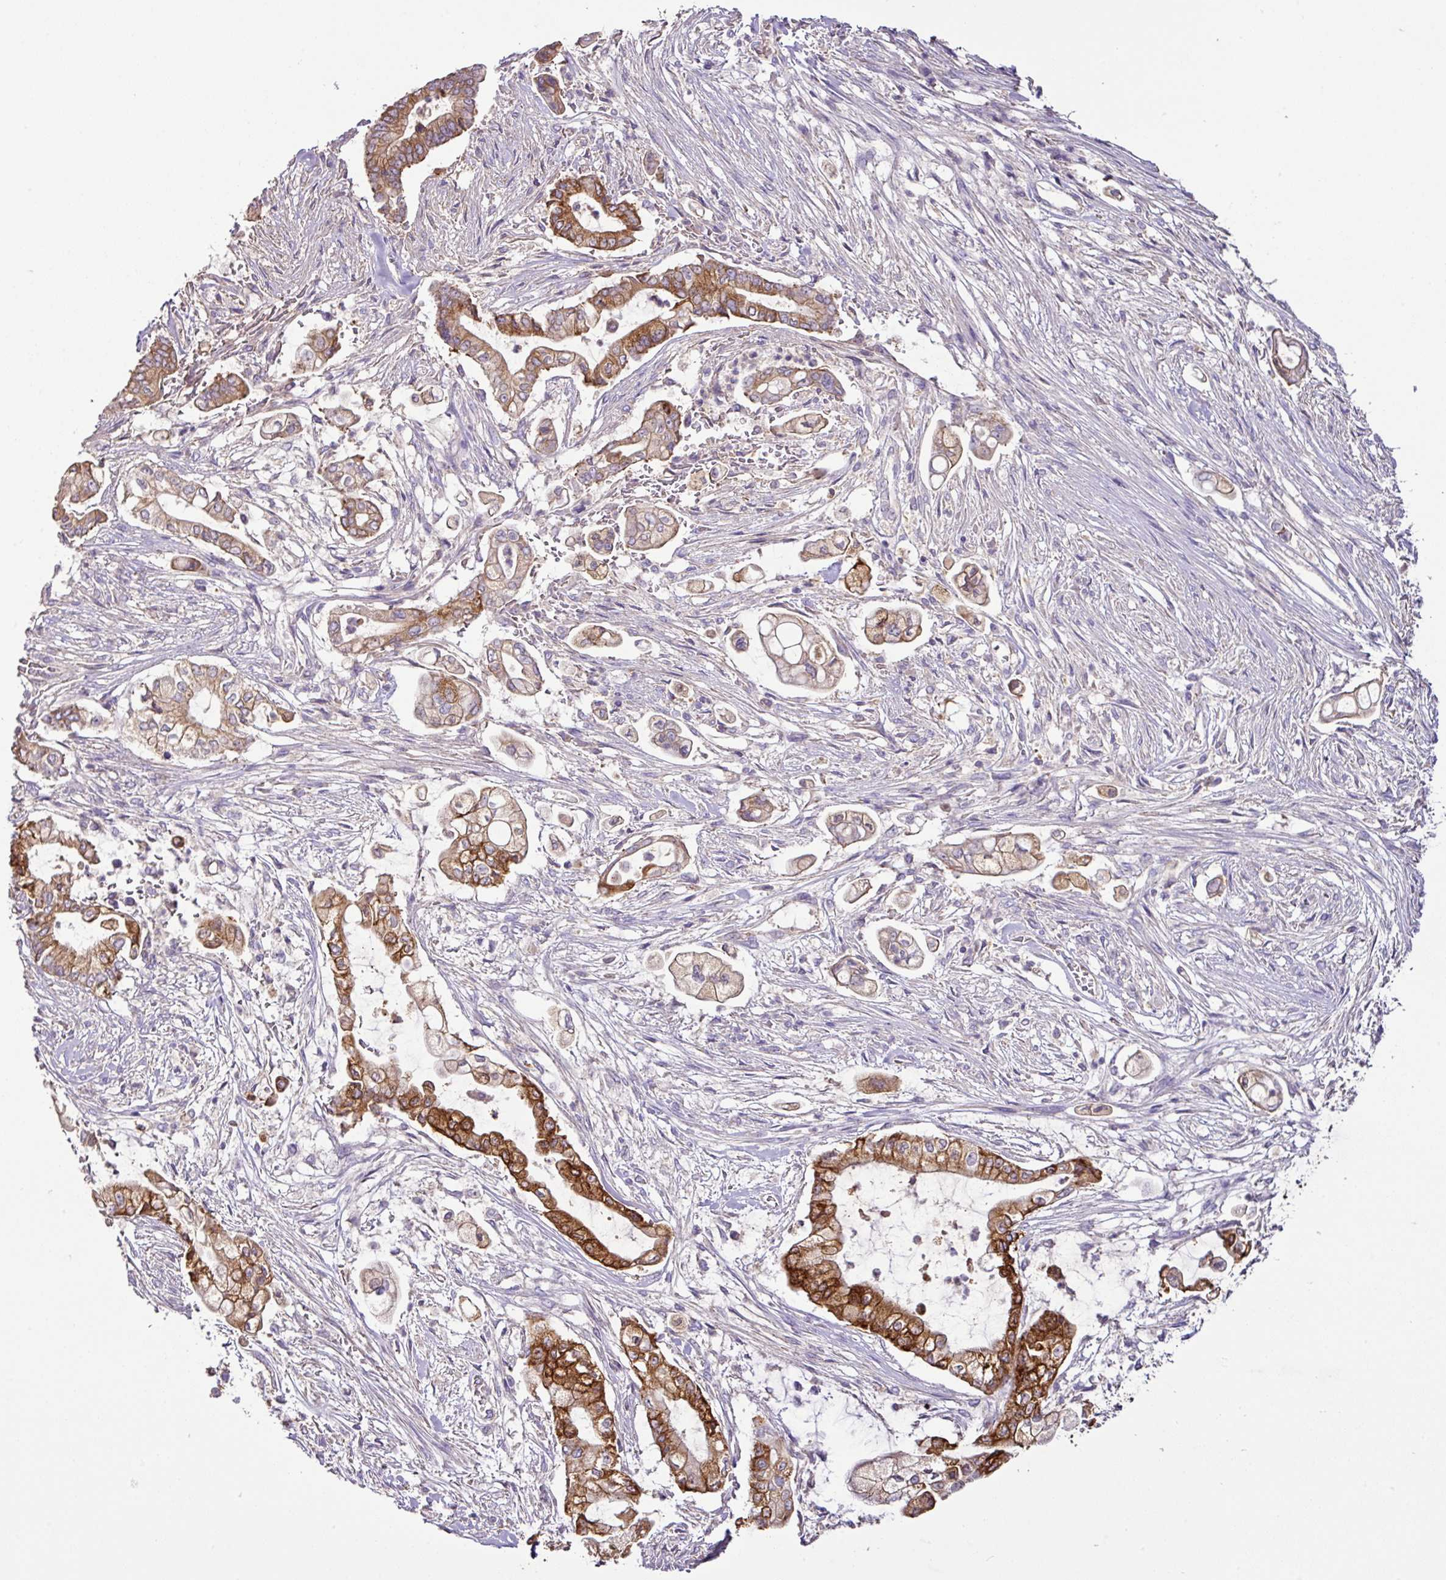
{"staining": {"intensity": "strong", "quantity": "25%-75%", "location": "cytoplasmic/membranous"}, "tissue": "pancreatic cancer", "cell_type": "Tumor cells", "image_type": "cancer", "snomed": [{"axis": "morphology", "description": "Adenocarcinoma, NOS"}, {"axis": "topography", "description": "Pancreas"}], "caption": "Protein expression analysis of human pancreatic cancer (adenocarcinoma) reveals strong cytoplasmic/membranous staining in about 25%-75% of tumor cells.", "gene": "AGR3", "patient": {"sex": "female", "age": 69}}